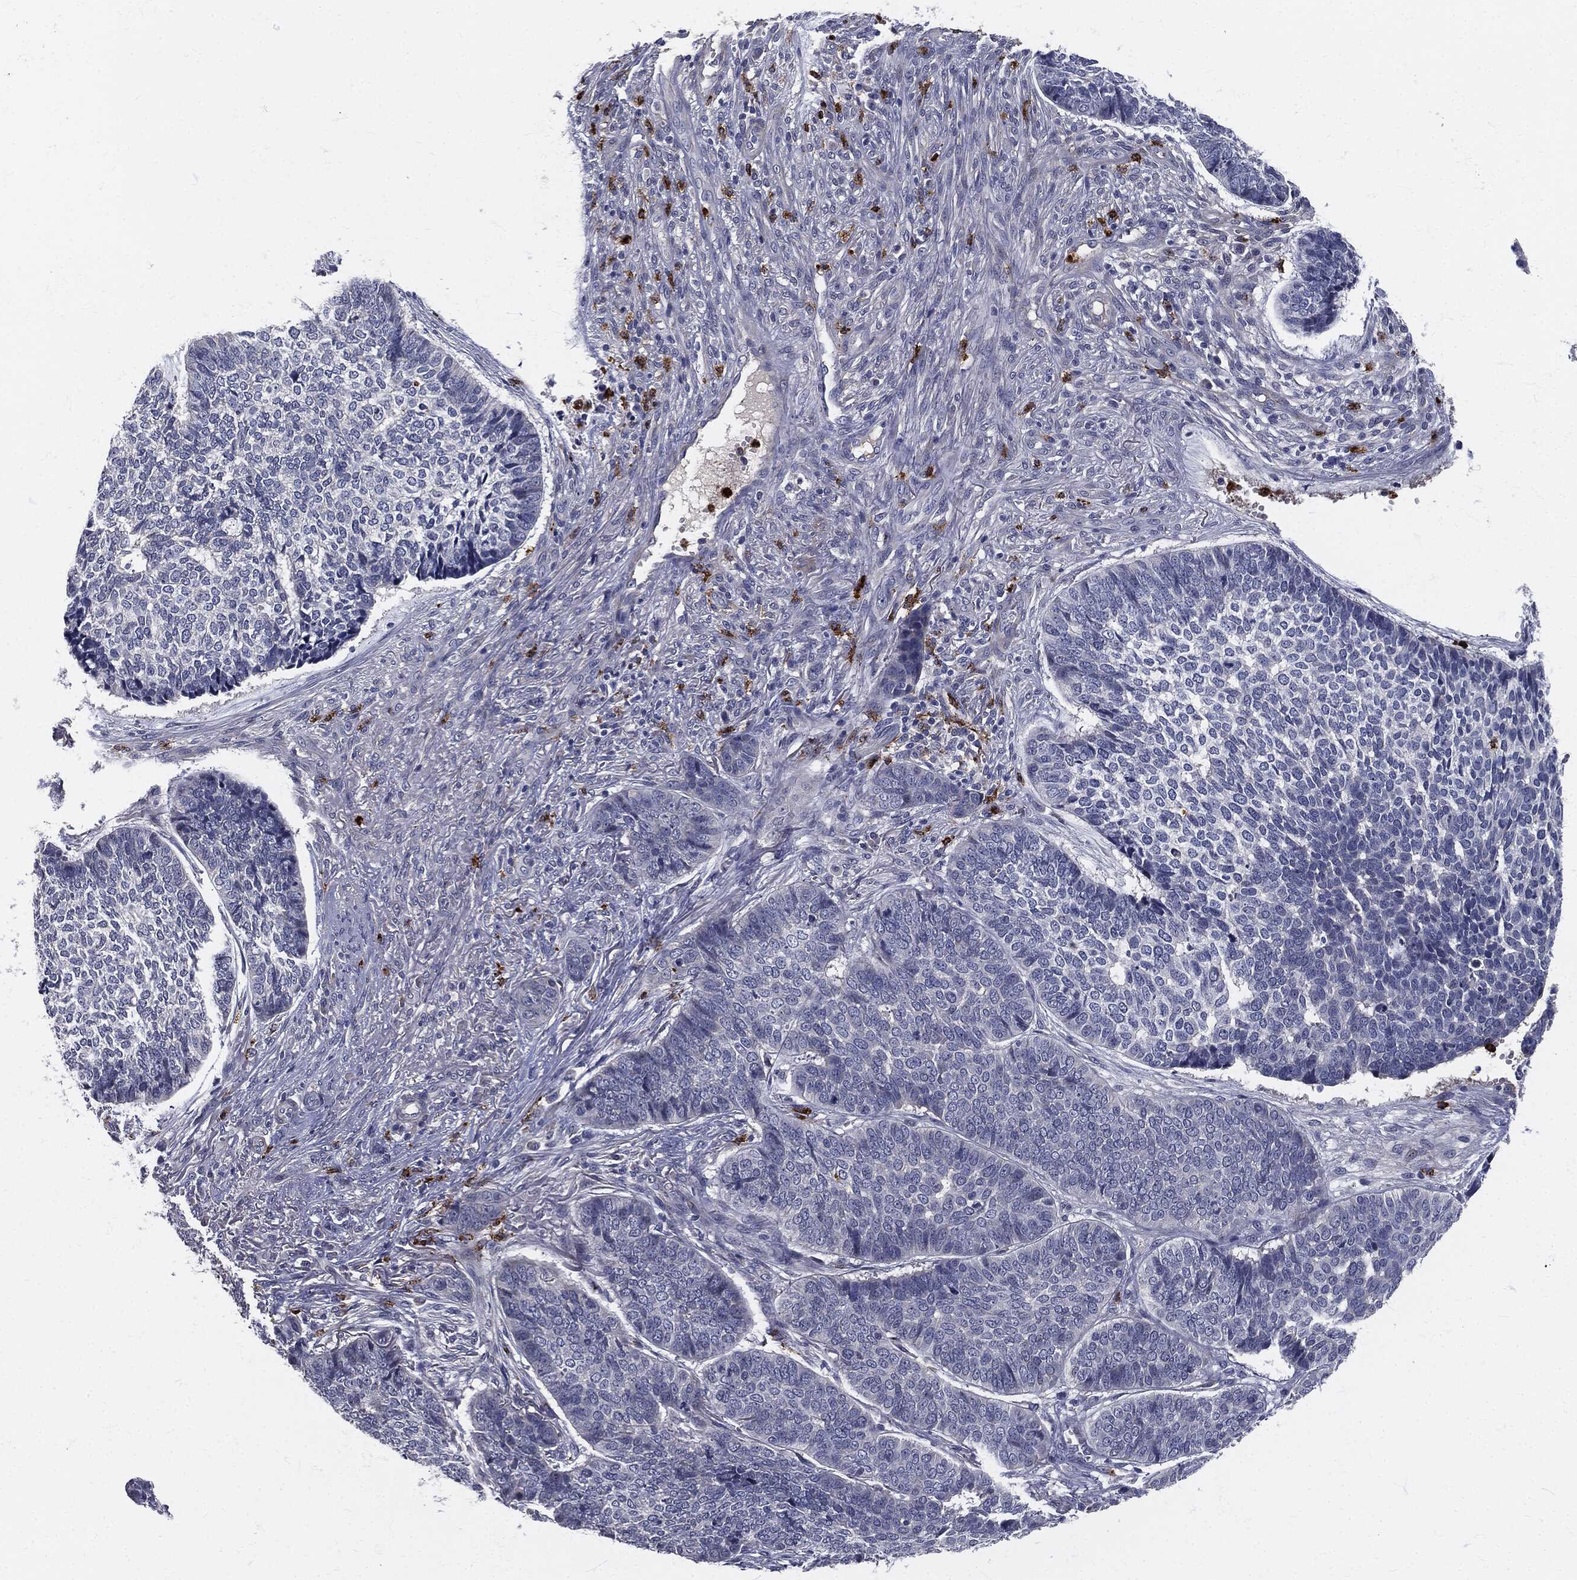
{"staining": {"intensity": "negative", "quantity": "none", "location": "none"}, "tissue": "skin cancer", "cell_type": "Tumor cells", "image_type": "cancer", "snomed": [{"axis": "morphology", "description": "Basal cell carcinoma"}, {"axis": "topography", "description": "Skin"}], "caption": "This is a micrograph of immunohistochemistry staining of basal cell carcinoma (skin), which shows no expression in tumor cells.", "gene": "MPO", "patient": {"sex": "male", "age": 86}}